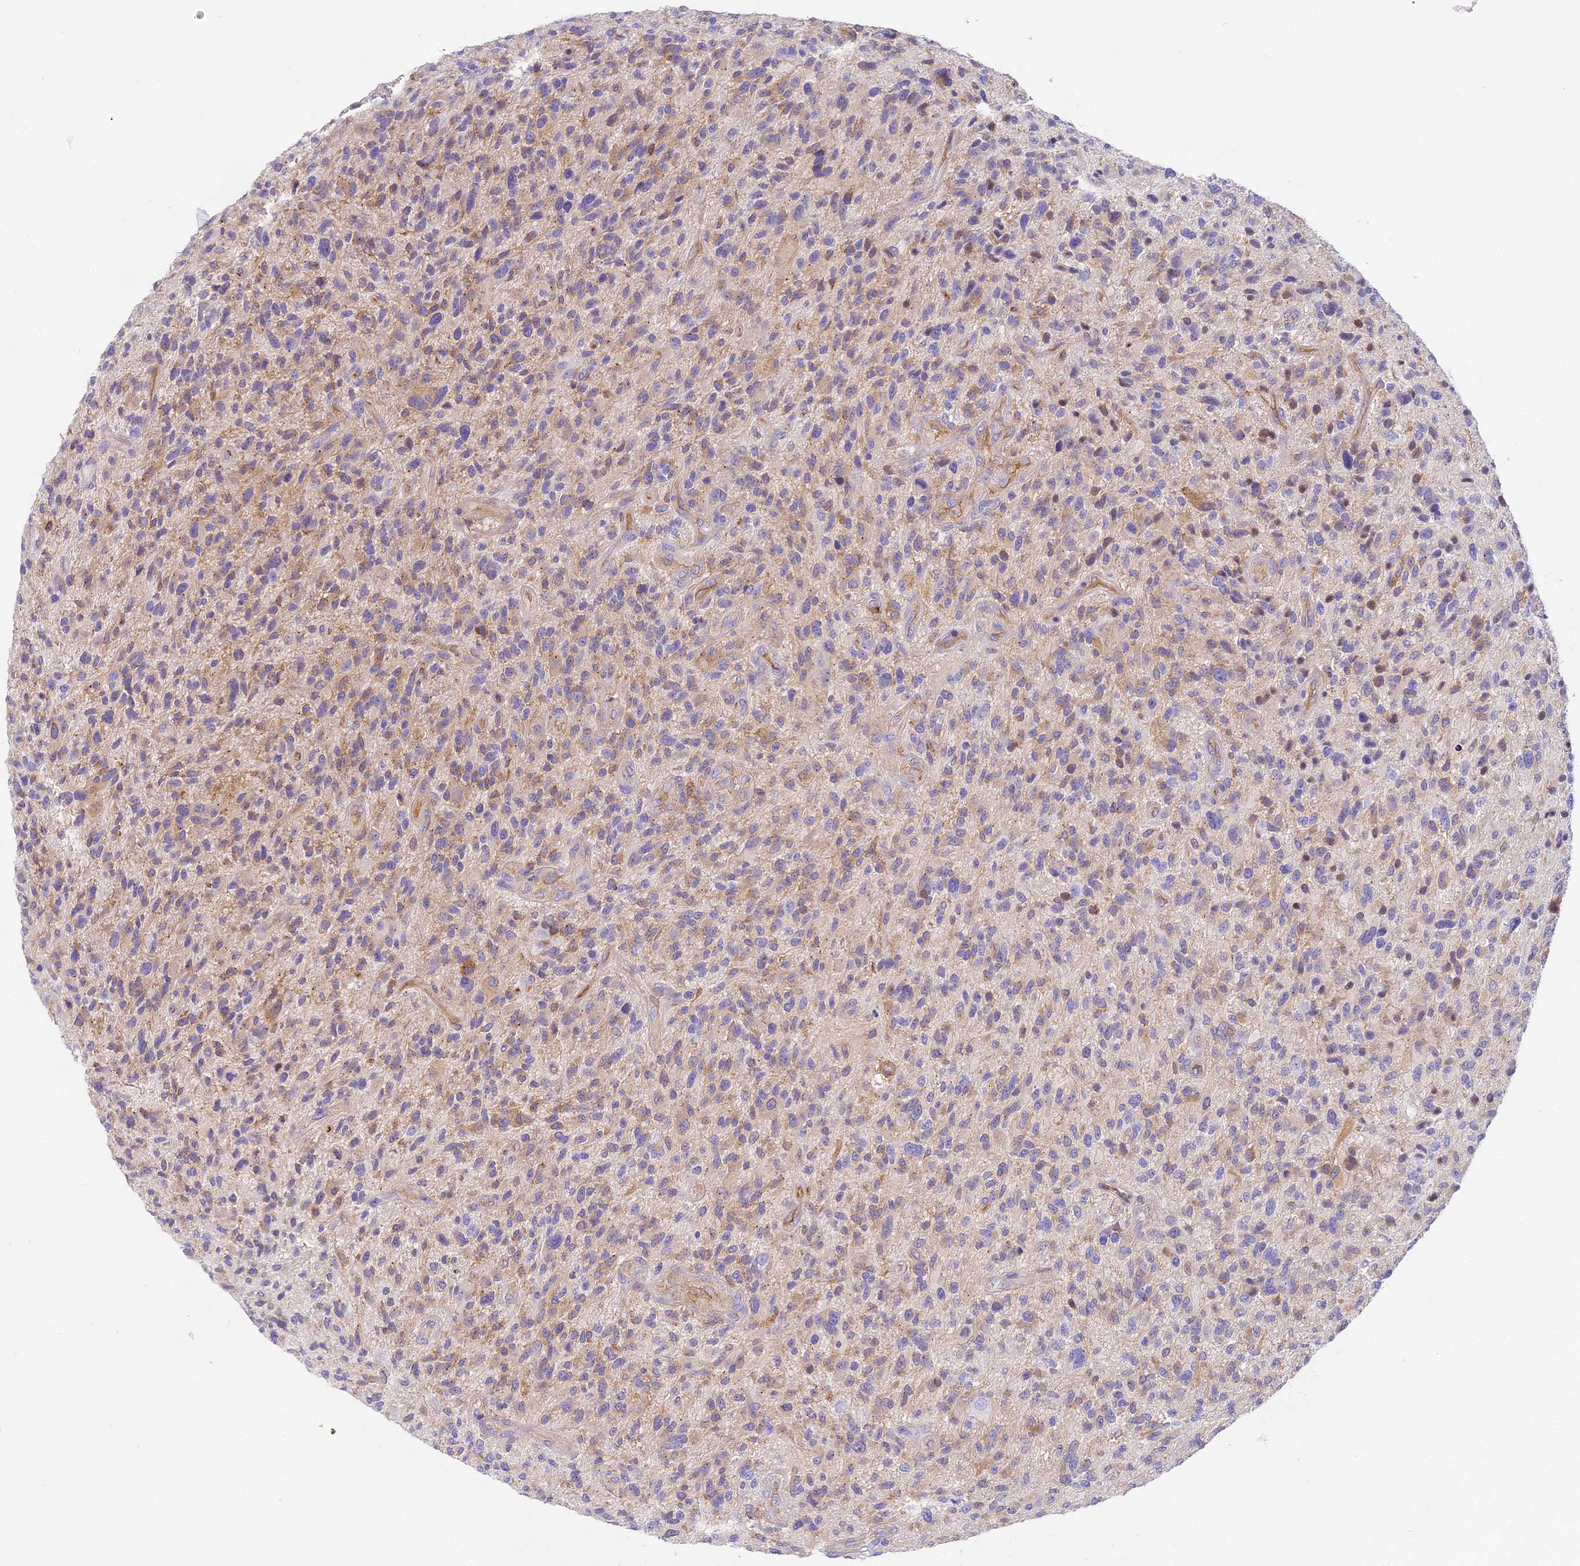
{"staining": {"intensity": "weak", "quantity": "<25%", "location": "cytoplasmic/membranous"}, "tissue": "glioma", "cell_type": "Tumor cells", "image_type": "cancer", "snomed": [{"axis": "morphology", "description": "Glioma, malignant, High grade"}, {"axis": "topography", "description": "Brain"}], "caption": "Micrograph shows no protein staining in tumor cells of glioma tissue. (Brightfield microscopy of DAB (3,3'-diaminobenzidine) immunohistochemistry at high magnification).", "gene": "HOMER3", "patient": {"sex": "male", "age": 47}}